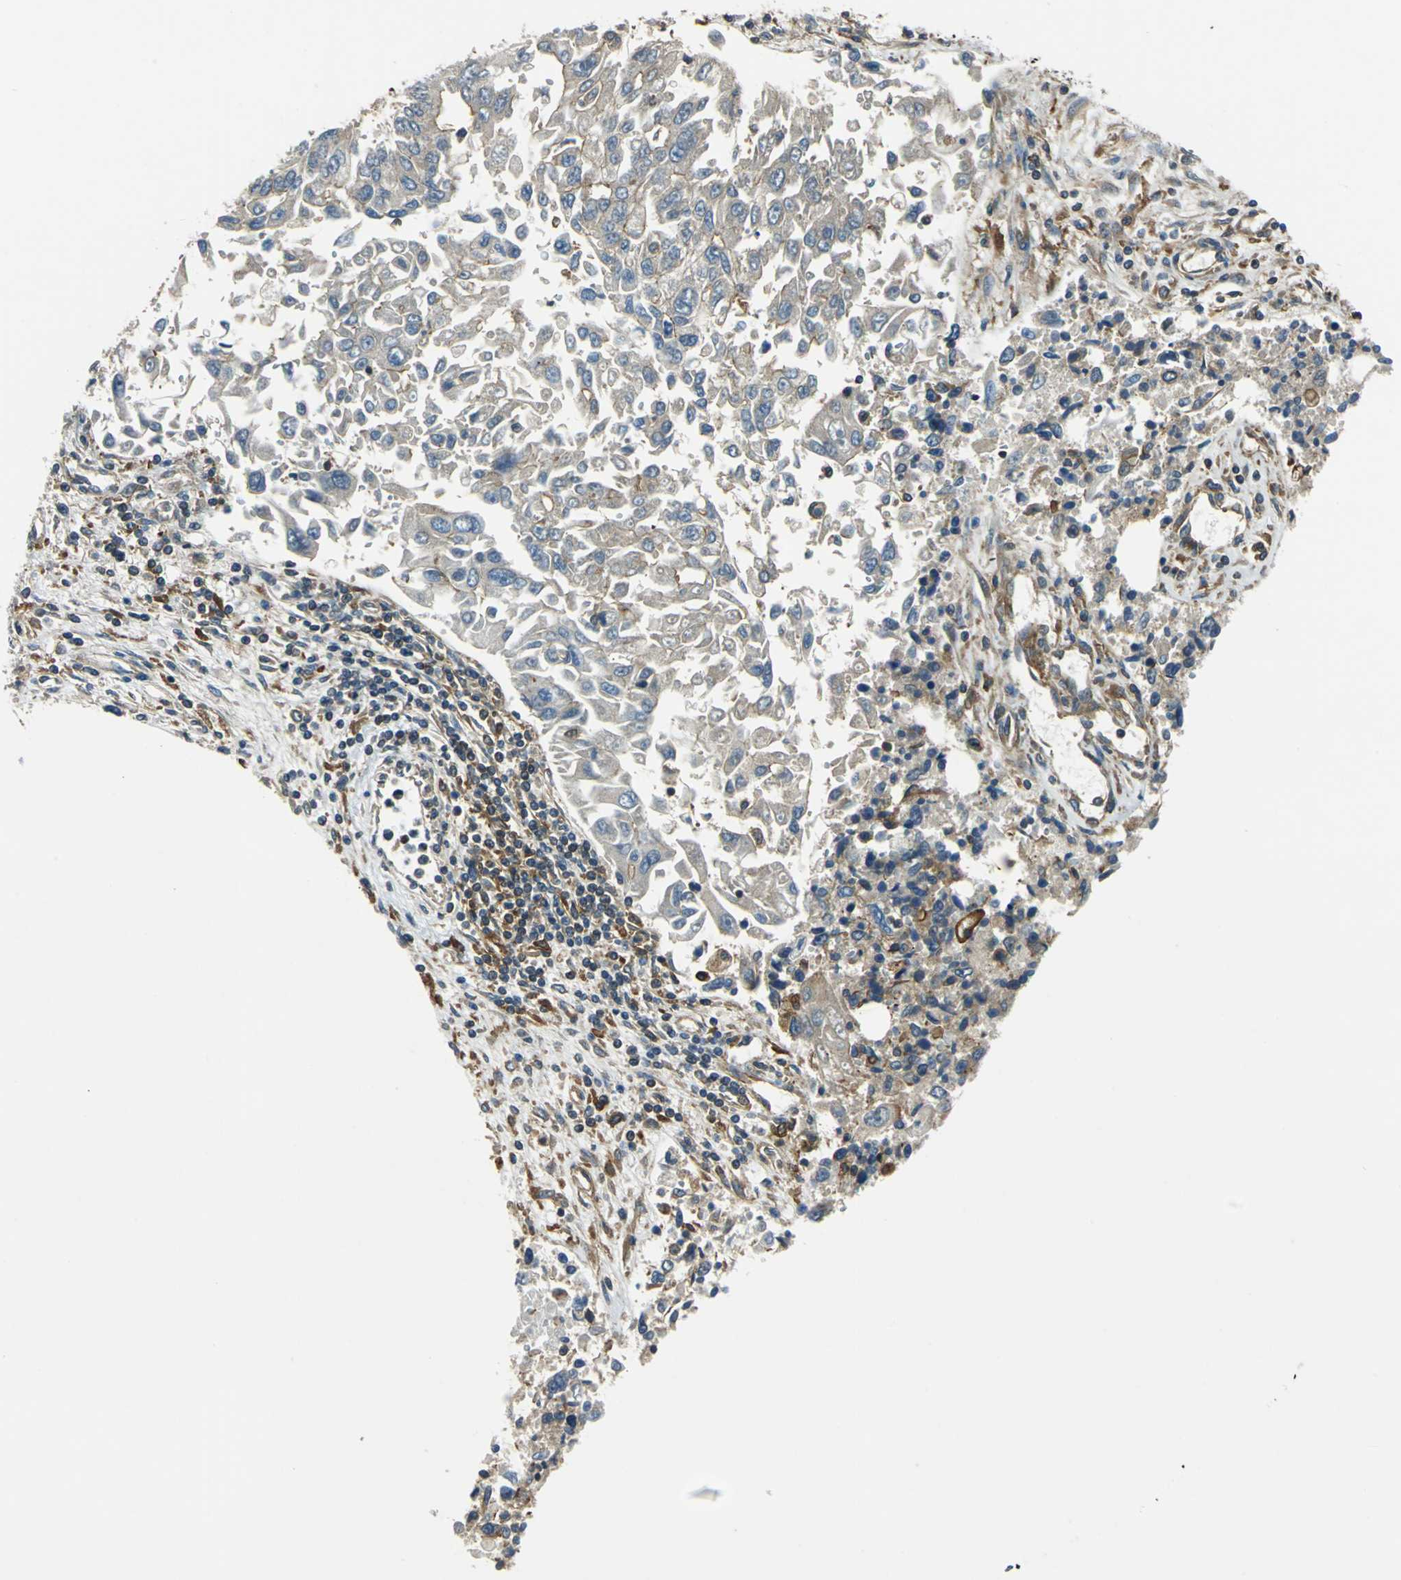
{"staining": {"intensity": "weak", "quantity": "<25%", "location": "cytoplasmic/membranous"}, "tissue": "lung cancer", "cell_type": "Tumor cells", "image_type": "cancer", "snomed": [{"axis": "morphology", "description": "Adenocarcinoma, NOS"}, {"axis": "topography", "description": "Lung"}], "caption": "Immunohistochemistry of human lung adenocarcinoma displays no positivity in tumor cells.", "gene": "ARPC3", "patient": {"sex": "male", "age": 84}}